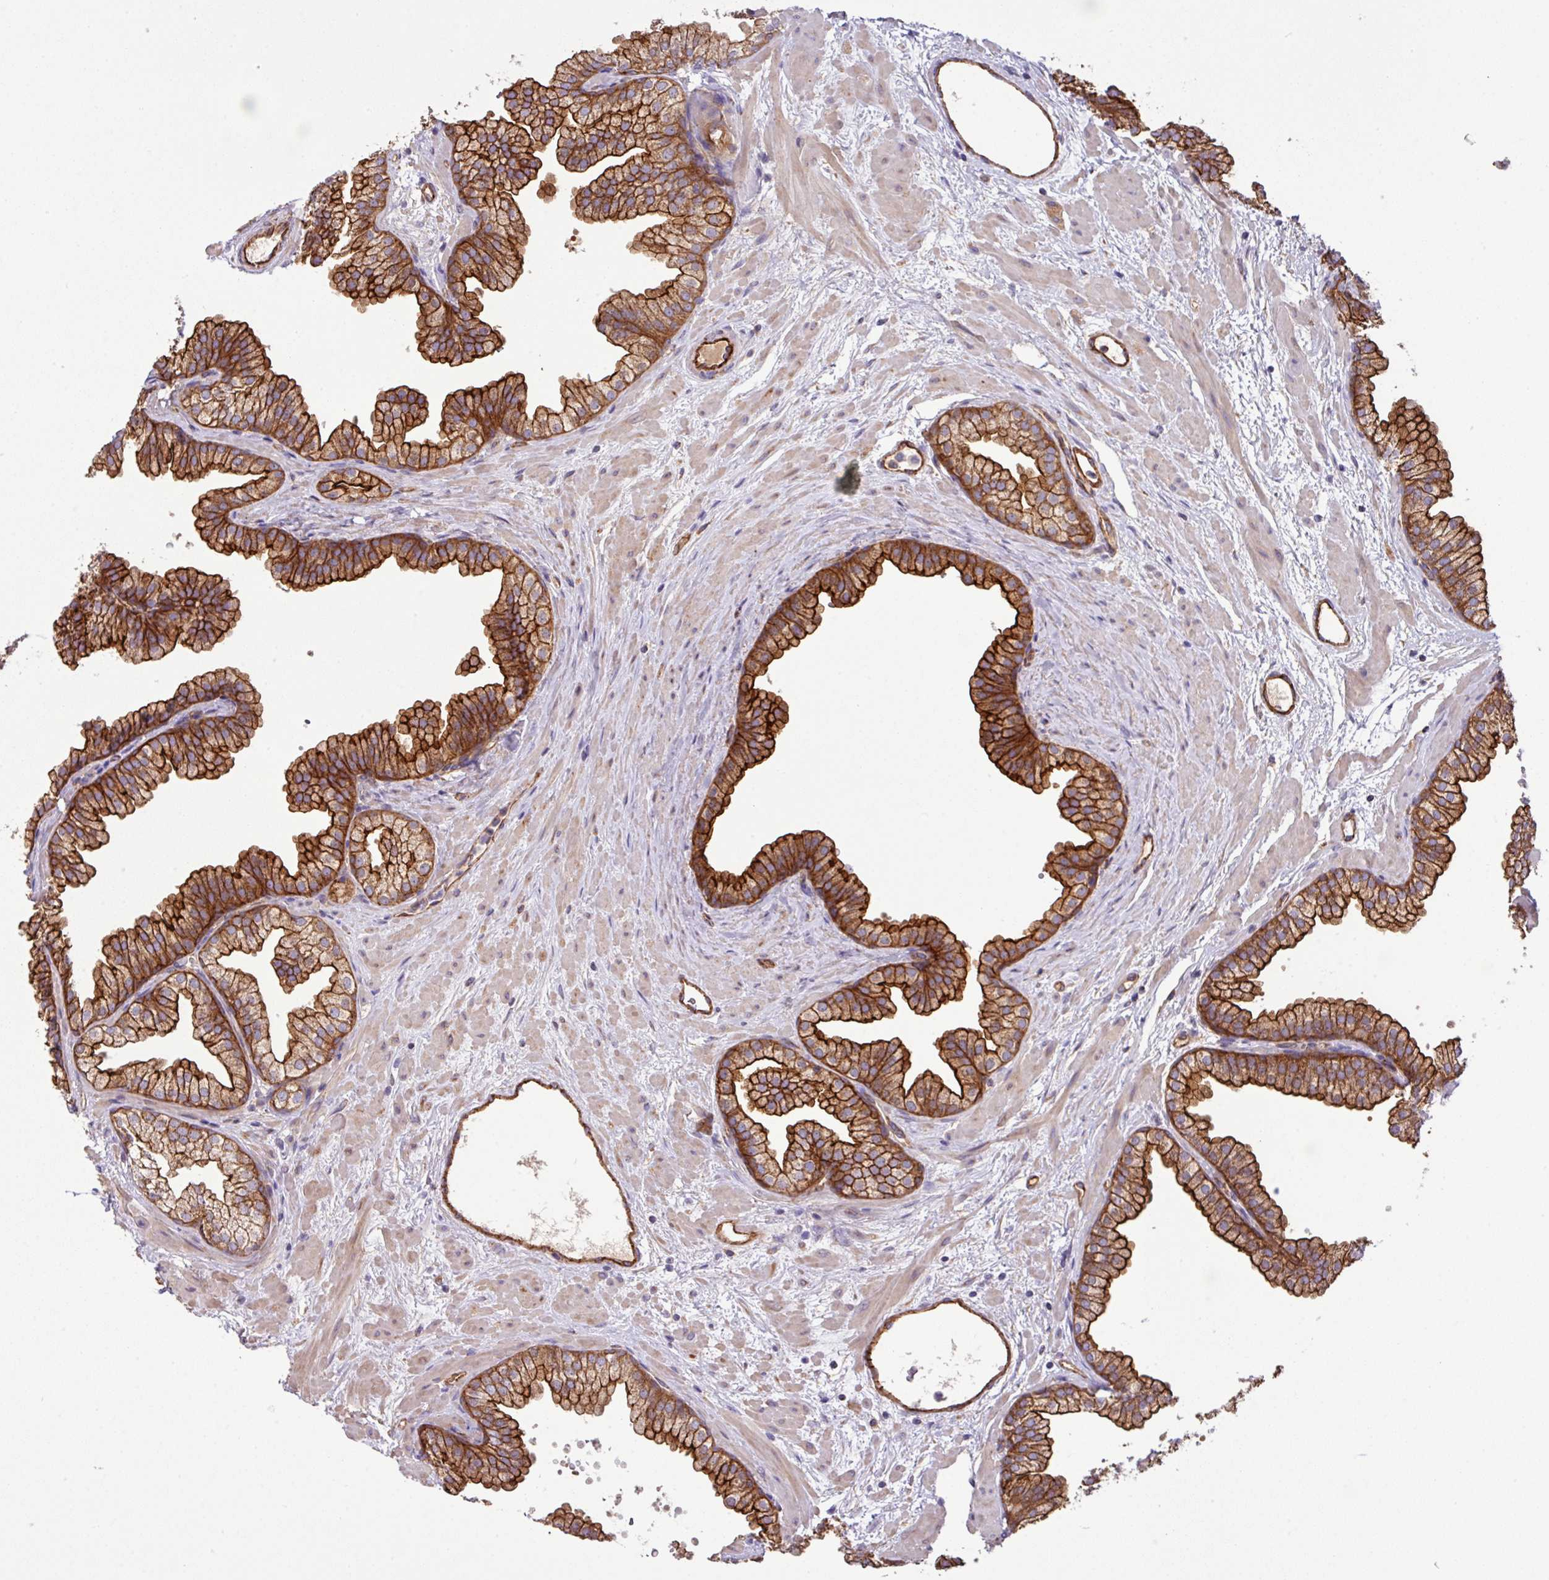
{"staining": {"intensity": "strong", "quantity": ">75%", "location": "cytoplasmic/membranous"}, "tissue": "prostate", "cell_type": "Glandular cells", "image_type": "normal", "snomed": [{"axis": "morphology", "description": "Normal tissue, NOS"}, {"axis": "topography", "description": "Prostate"}], "caption": "Strong cytoplasmic/membranous protein expression is seen in approximately >75% of glandular cells in prostate.", "gene": "LRRC53", "patient": {"sex": "male", "age": 37}}